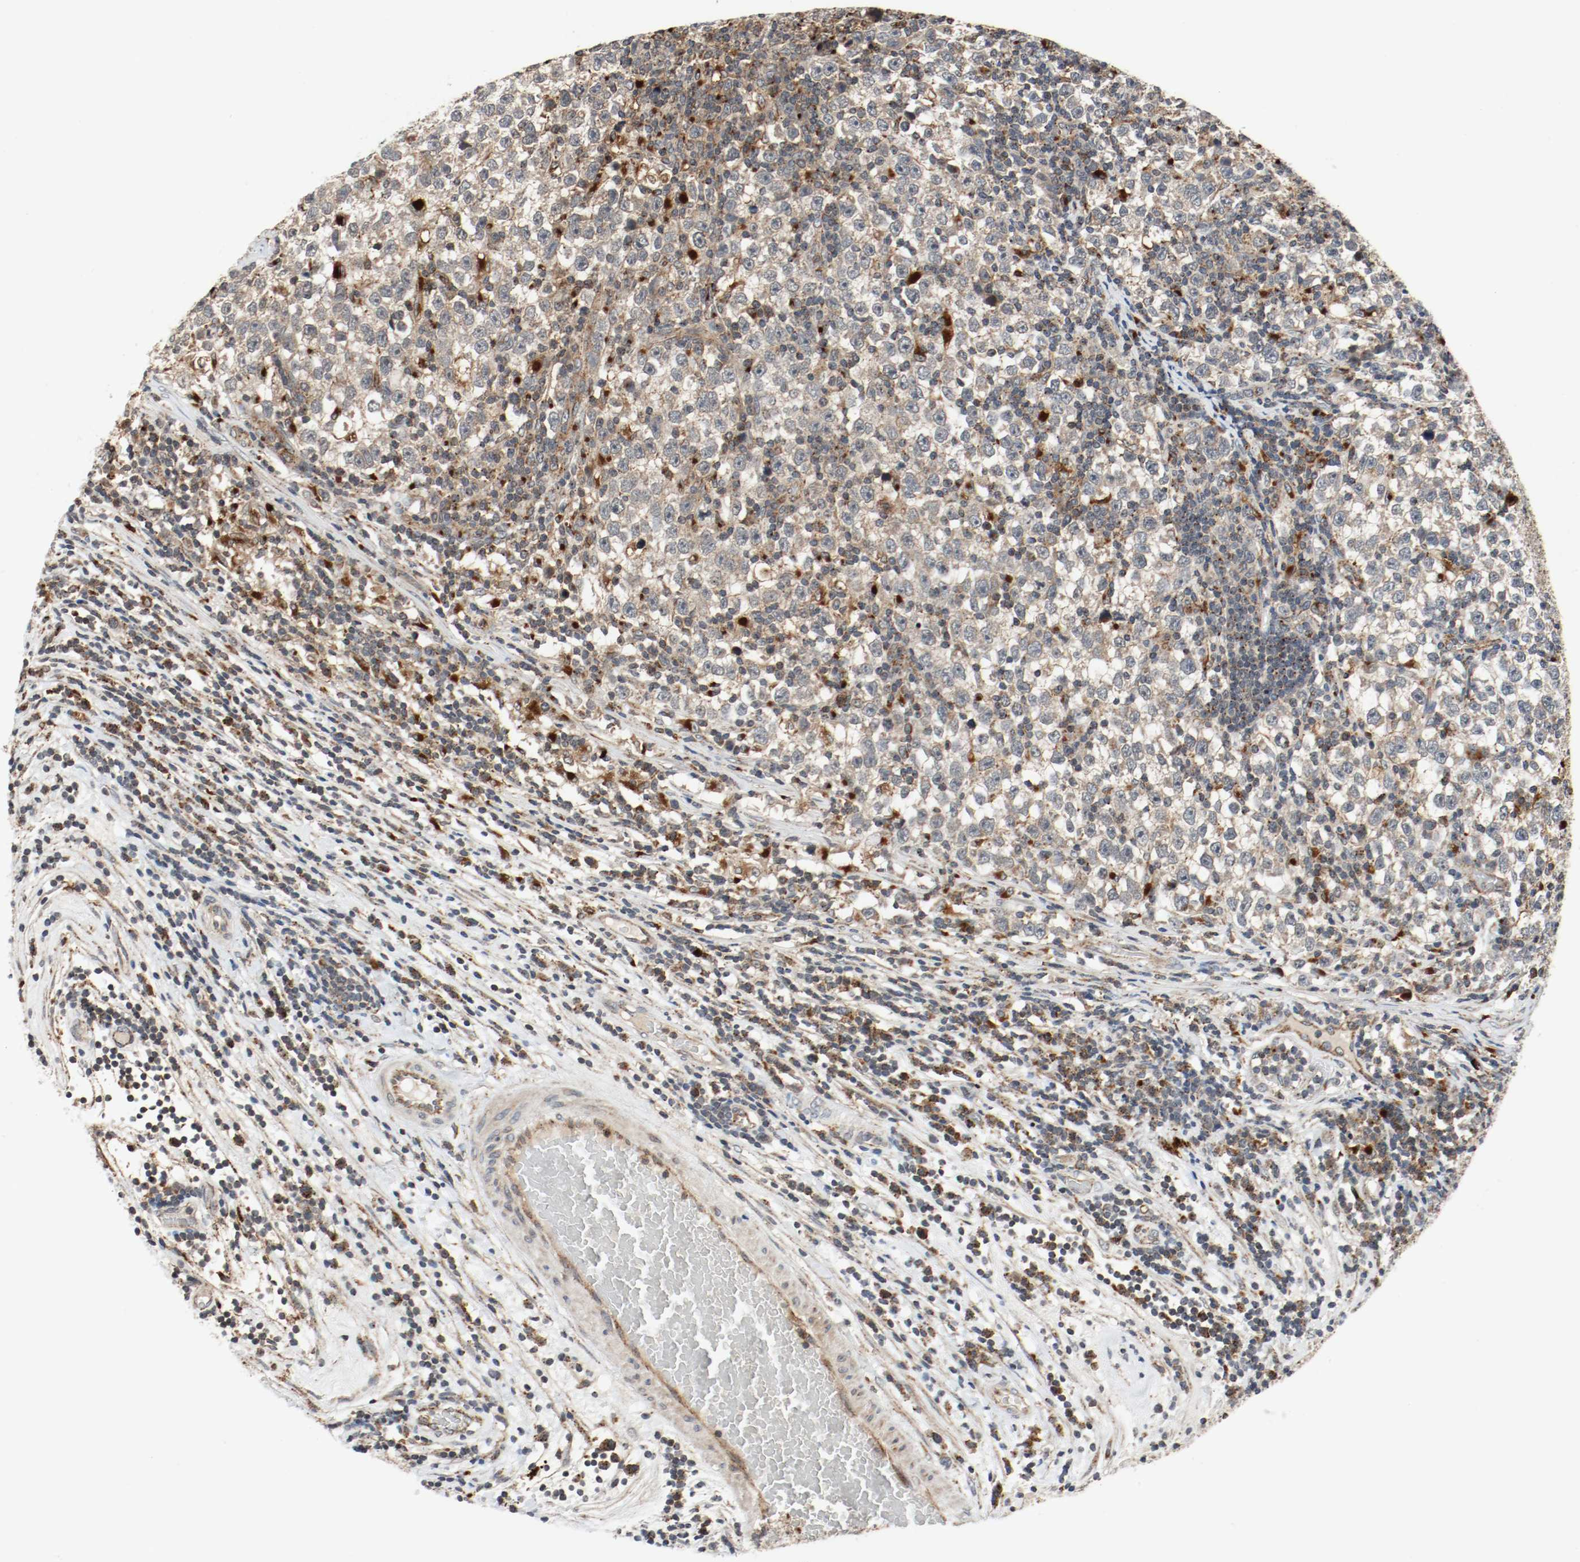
{"staining": {"intensity": "moderate", "quantity": ">75%", "location": "cytoplasmic/membranous"}, "tissue": "testis cancer", "cell_type": "Tumor cells", "image_type": "cancer", "snomed": [{"axis": "morphology", "description": "Seminoma, NOS"}, {"axis": "topography", "description": "Testis"}], "caption": "An image showing moderate cytoplasmic/membranous staining in about >75% of tumor cells in seminoma (testis), as visualized by brown immunohistochemical staining.", "gene": "LAMP2", "patient": {"sex": "male", "age": 43}}